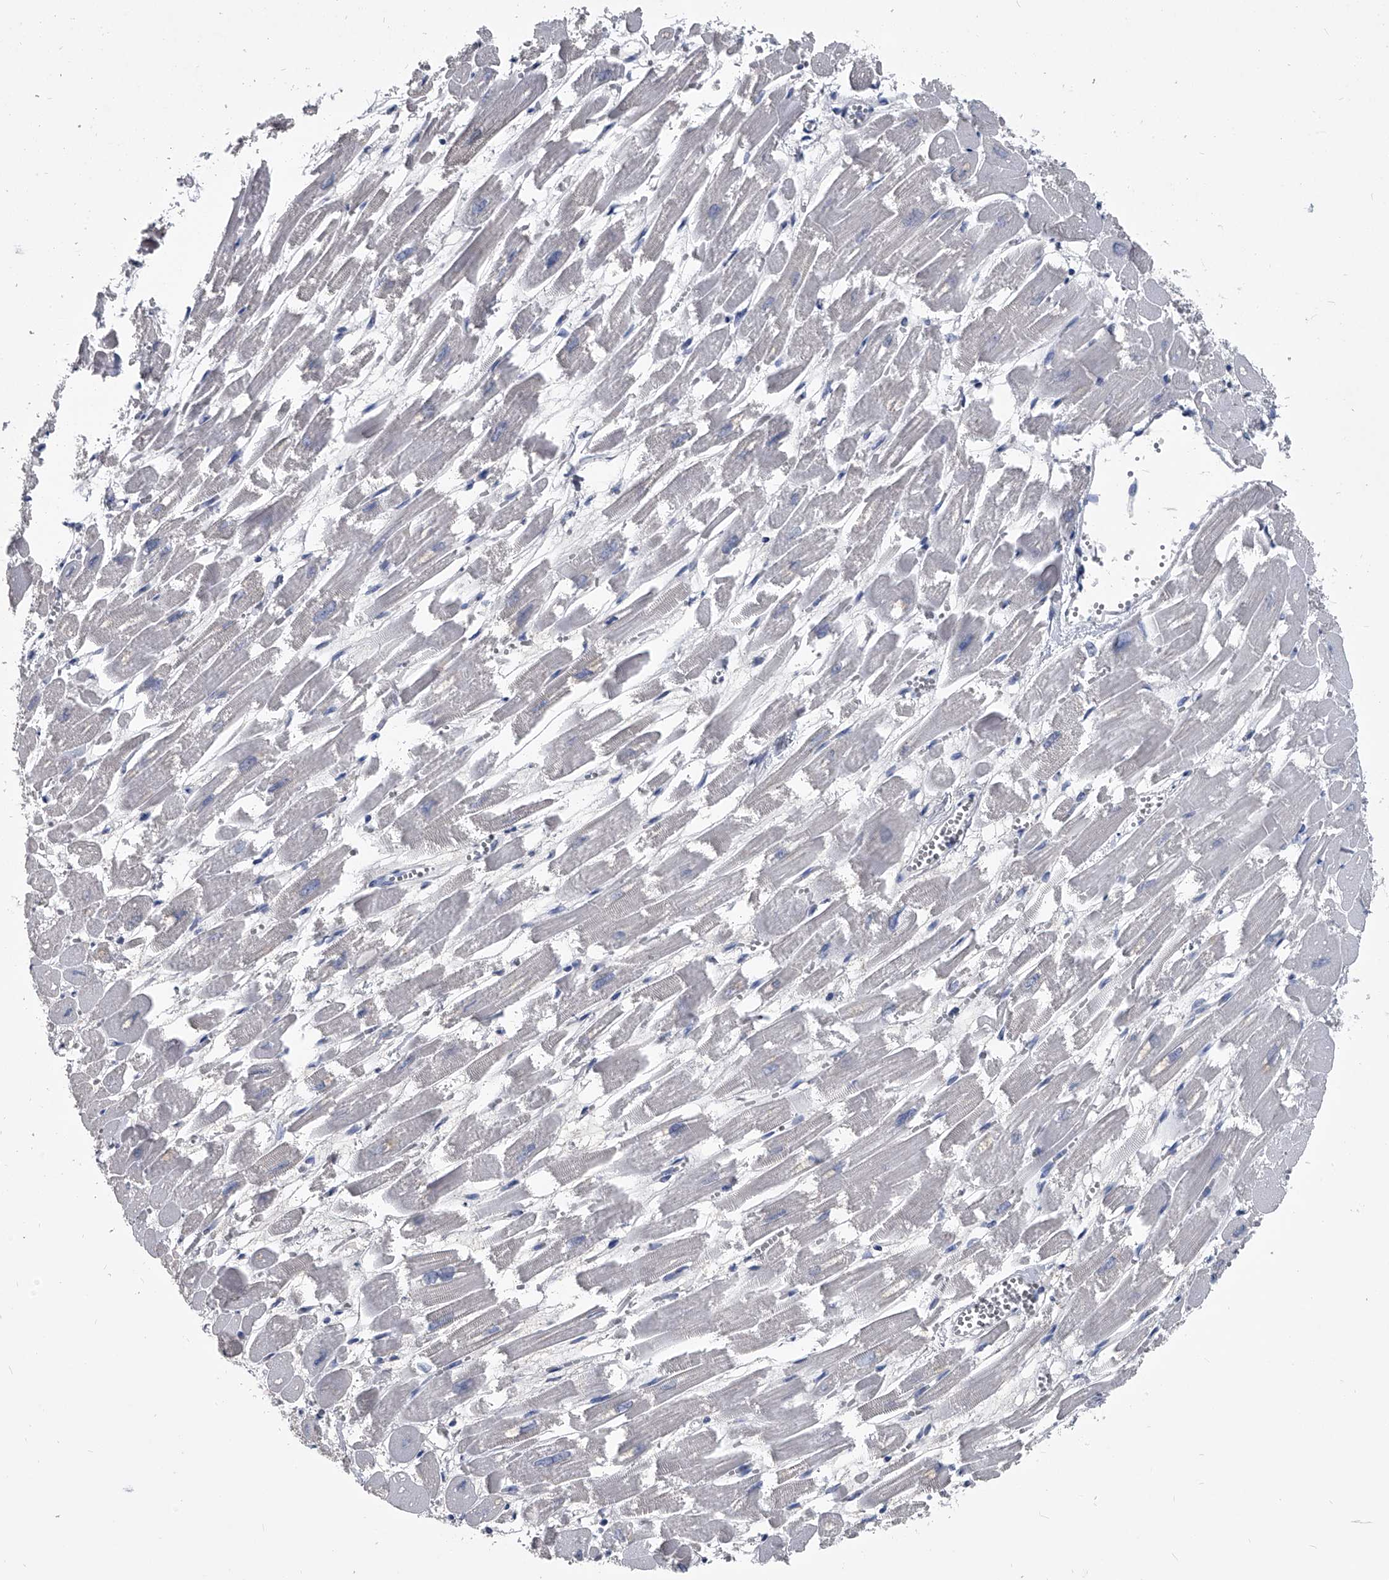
{"staining": {"intensity": "negative", "quantity": "none", "location": "none"}, "tissue": "heart muscle", "cell_type": "Cardiomyocytes", "image_type": "normal", "snomed": [{"axis": "morphology", "description": "Normal tissue, NOS"}, {"axis": "topography", "description": "Heart"}], "caption": "Immunohistochemistry (IHC) of benign human heart muscle demonstrates no expression in cardiomyocytes.", "gene": "BCAS1", "patient": {"sex": "male", "age": 54}}